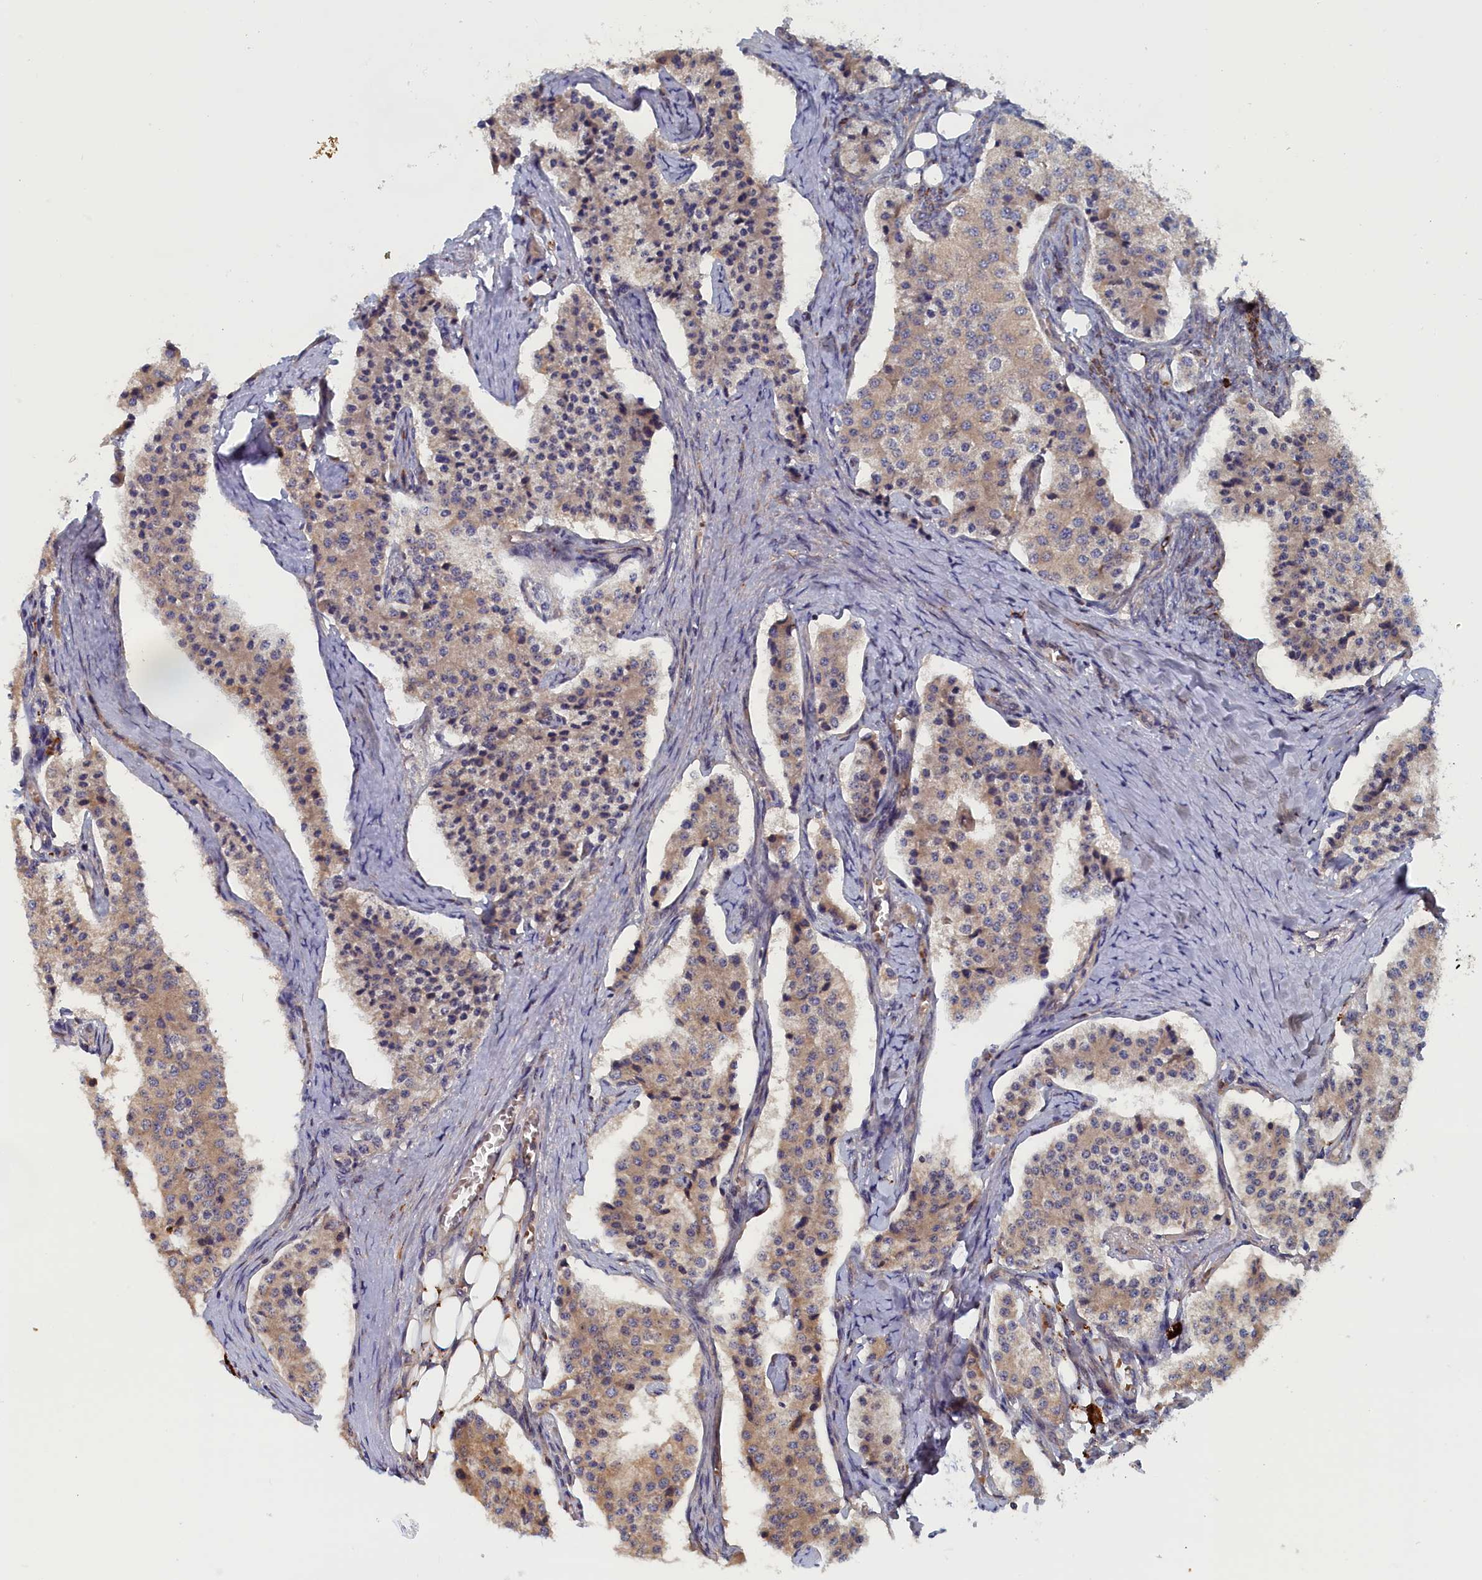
{"staining": {"intensity": "weak", "quantity": "25%-75%", "location": "cytoplasmic/membranous"}, "tissue": "carcinoid", "cell_type": "Tumor cells", "image_type": "cancer", "snomed": [{"axis": "morphology", "description": "Carcinoid, malignant, NOS"}, {"axis": "topography", "description": "Colon"}], "caption": "Carcinoid (malignant) was stained to show a protein in brown. There is low levels of weak cytoplasmic/membranous expression in about 25%-75% of tumor cells.", "gene": "TRAPPC2L", "patient": {"sex": "female", "age": 52}}